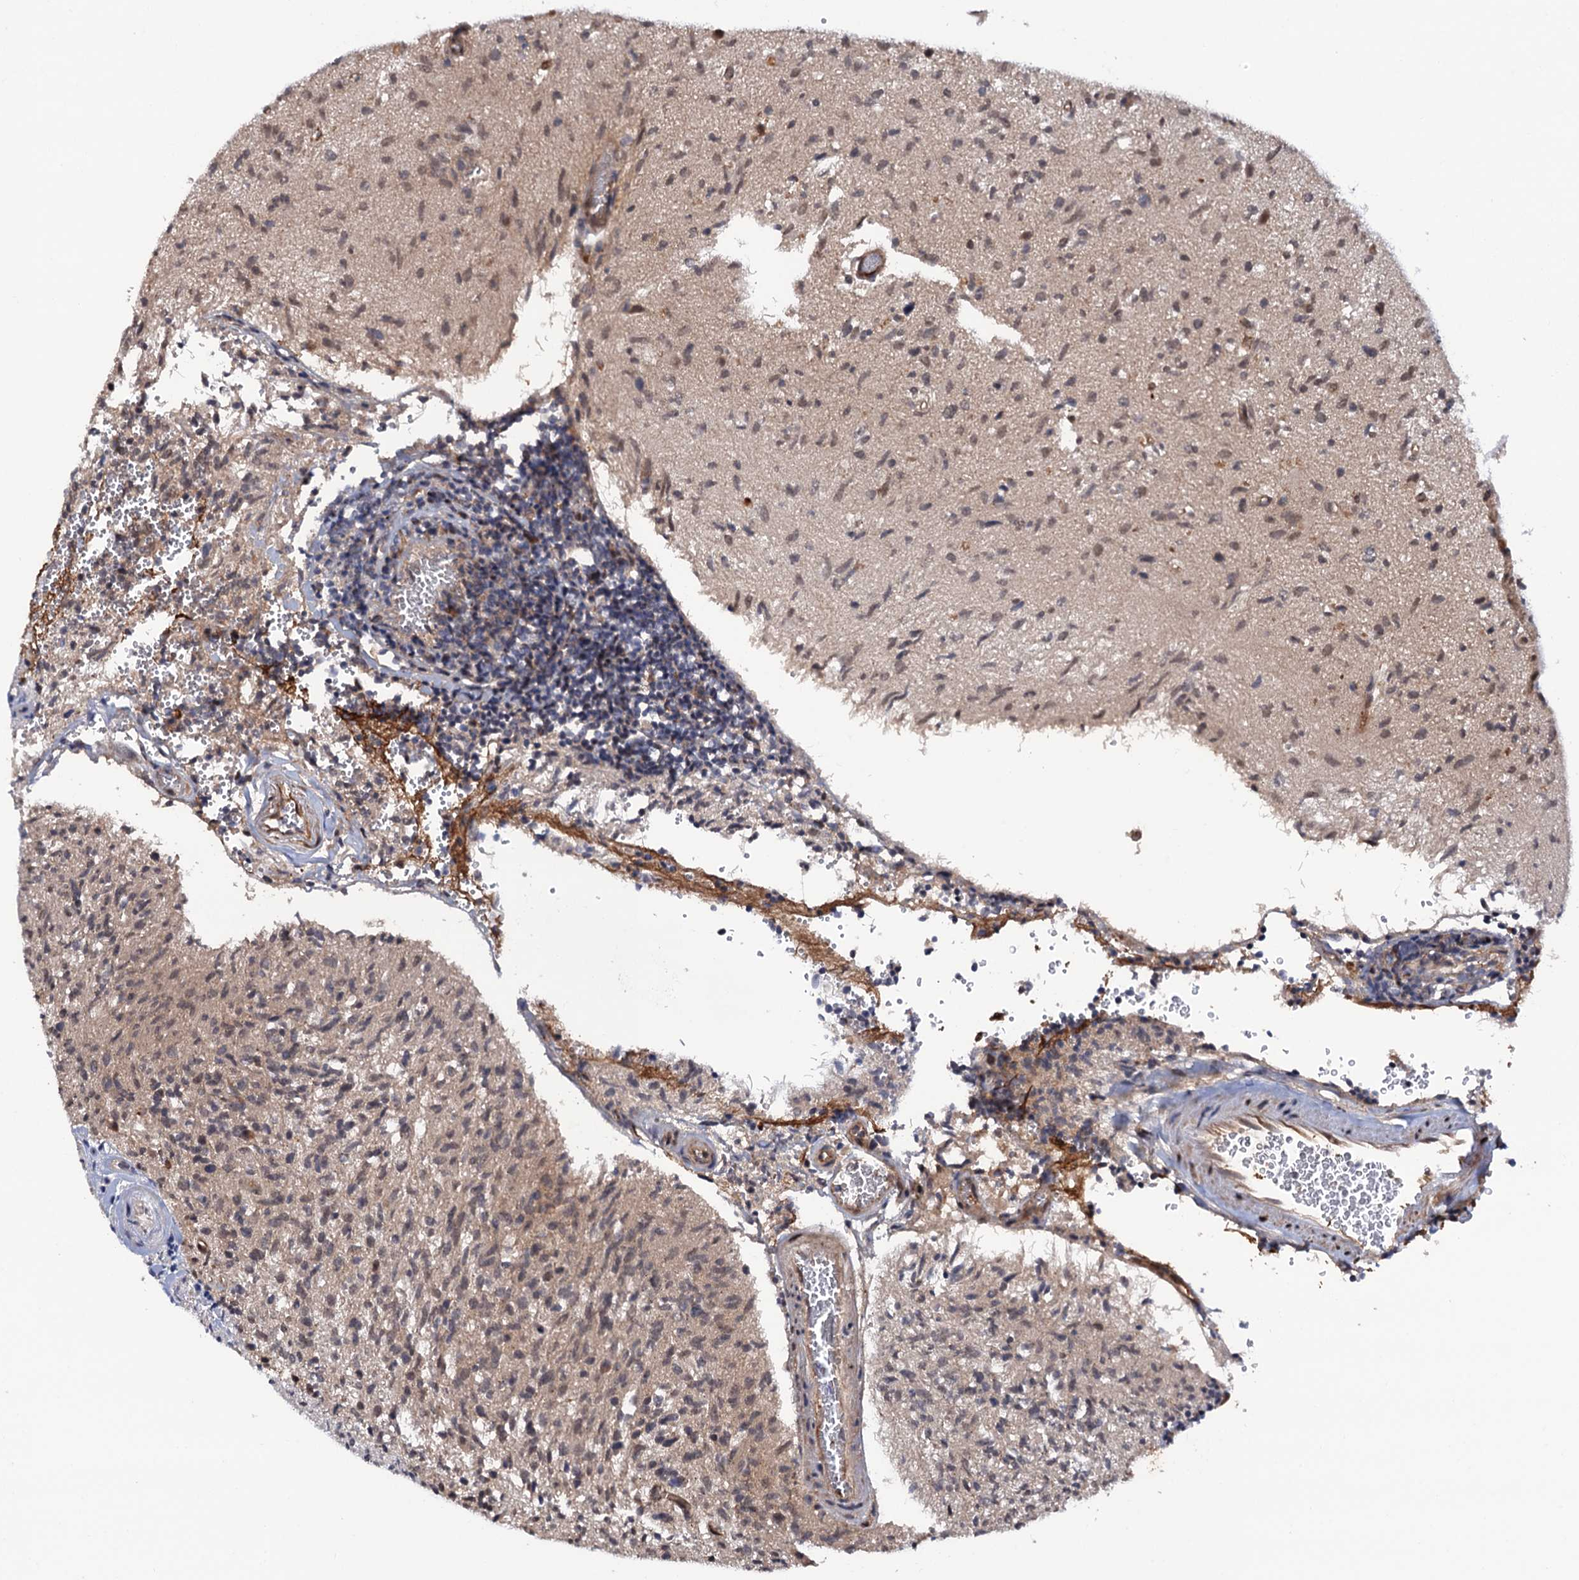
{"staining": {"intensity": "weak", "quantity": "25%-75%", "location": "nuclear"}, "tissue": "glioma", "cell_type": "Tumor cells", "image_type": "cancer", "snomed": [{"axis": "morphology", "description": "Glioma, malignant, High grade"}, {"axis": "topography", "description": "Brain"}], "caption": "A brown stain highlights weak nuclear staining of a protein in human glioma tumor cells.", "gene": "CDC23", "patient": {"sex": "female", "age": 57}}